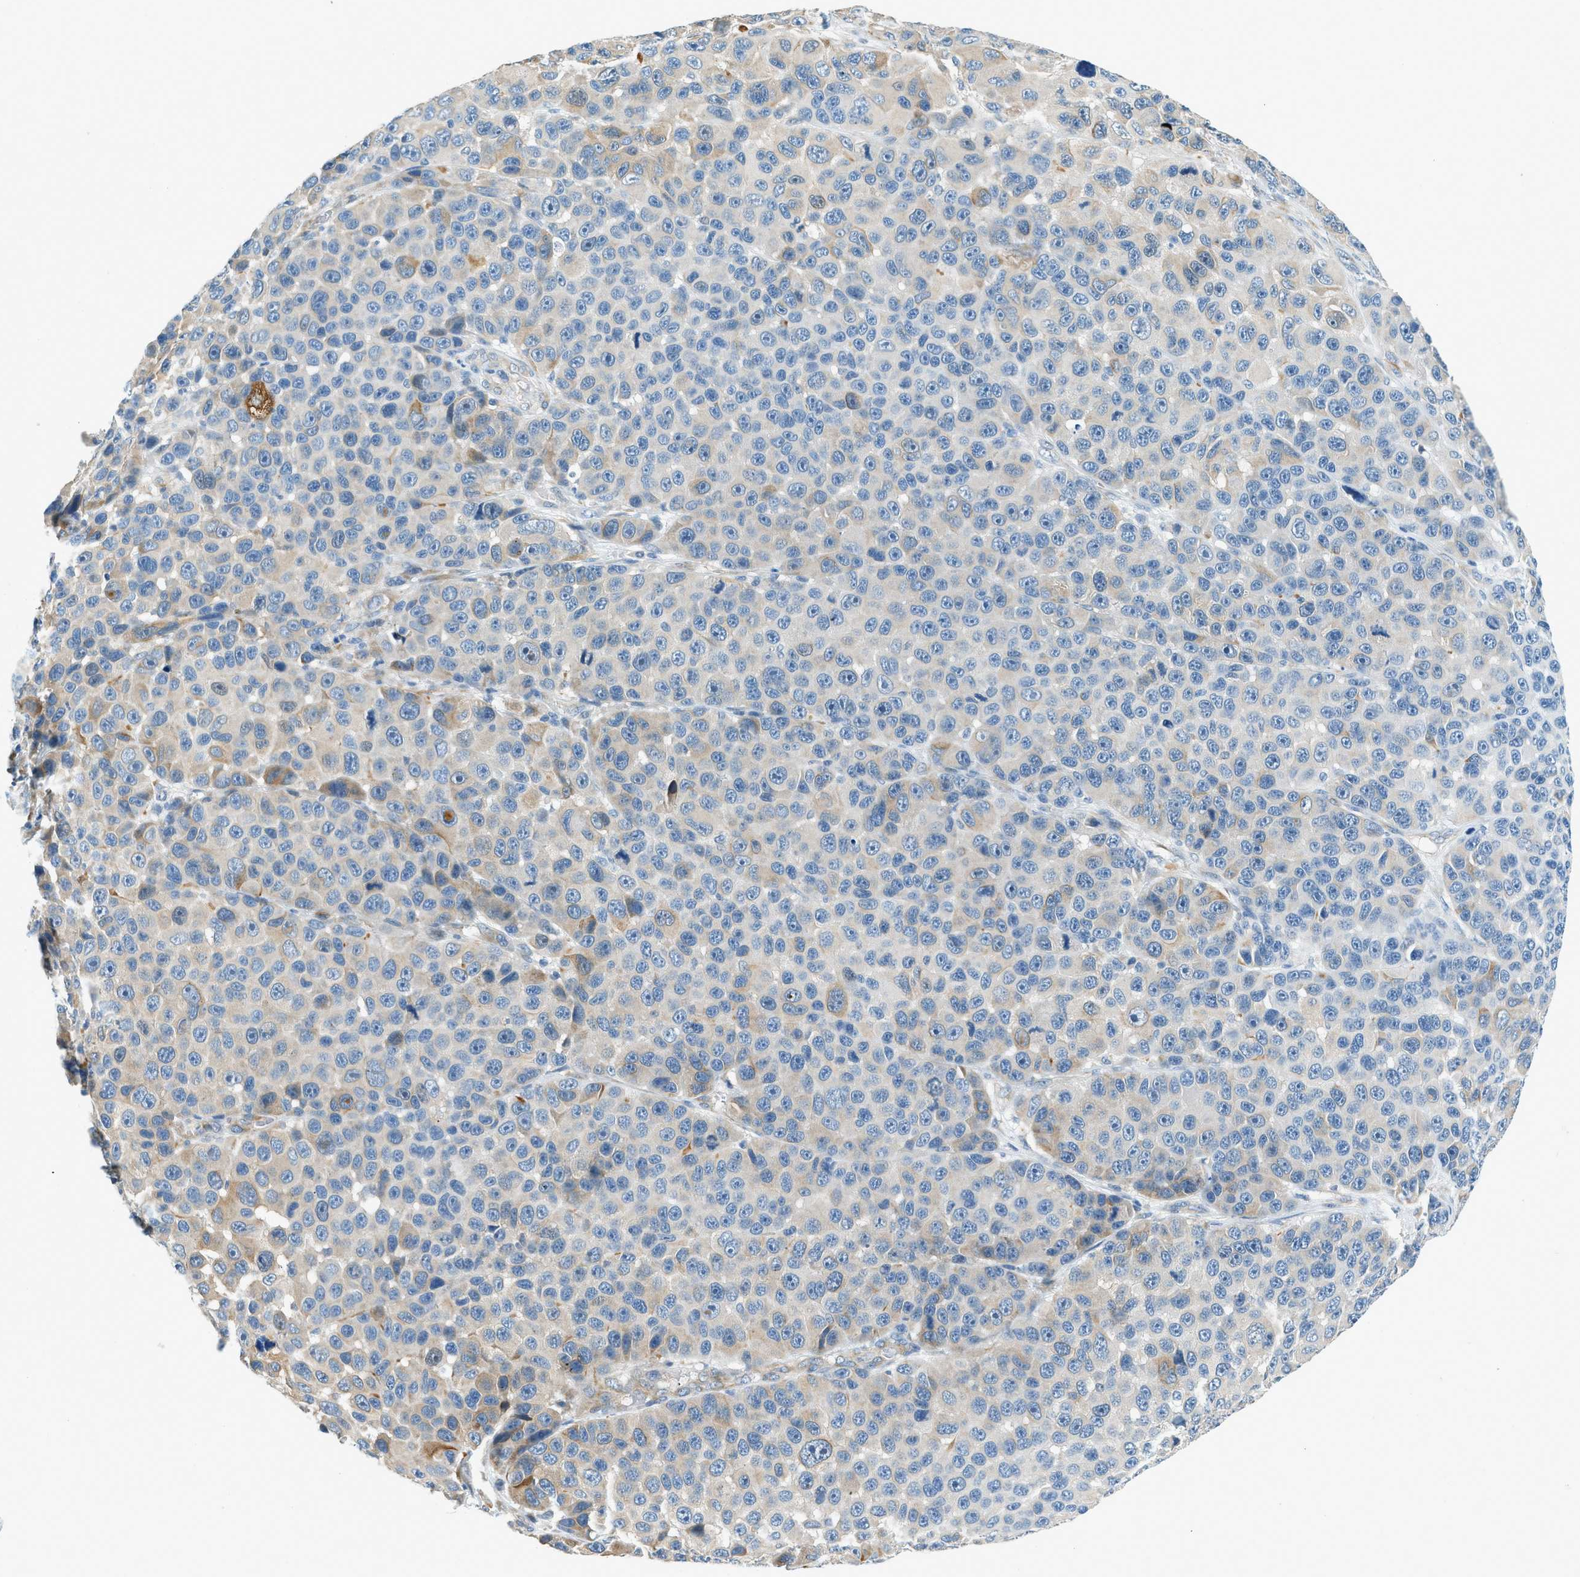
{"staining": {"intensity": "weak", "quantity": "<25%", "location": "cytoplasmic/membranous"}, "tissue": "melanoma", "cell_type": "Tumor cells", "image_type": "cancer", "snomed": [{"axis": "morphology", "description": "Malignant melanoma, NOS"}, {"axis": "topography", "description": "Skin"}], "caption": "The immunohistochemistry (IHC) histopathology image has no significant staining in tumor cells of melanoma tissue. (DAB immunohistochemistry, high magnification).", "gene": "ZNF367", "patient": {"sex": "male", "age": 53}}